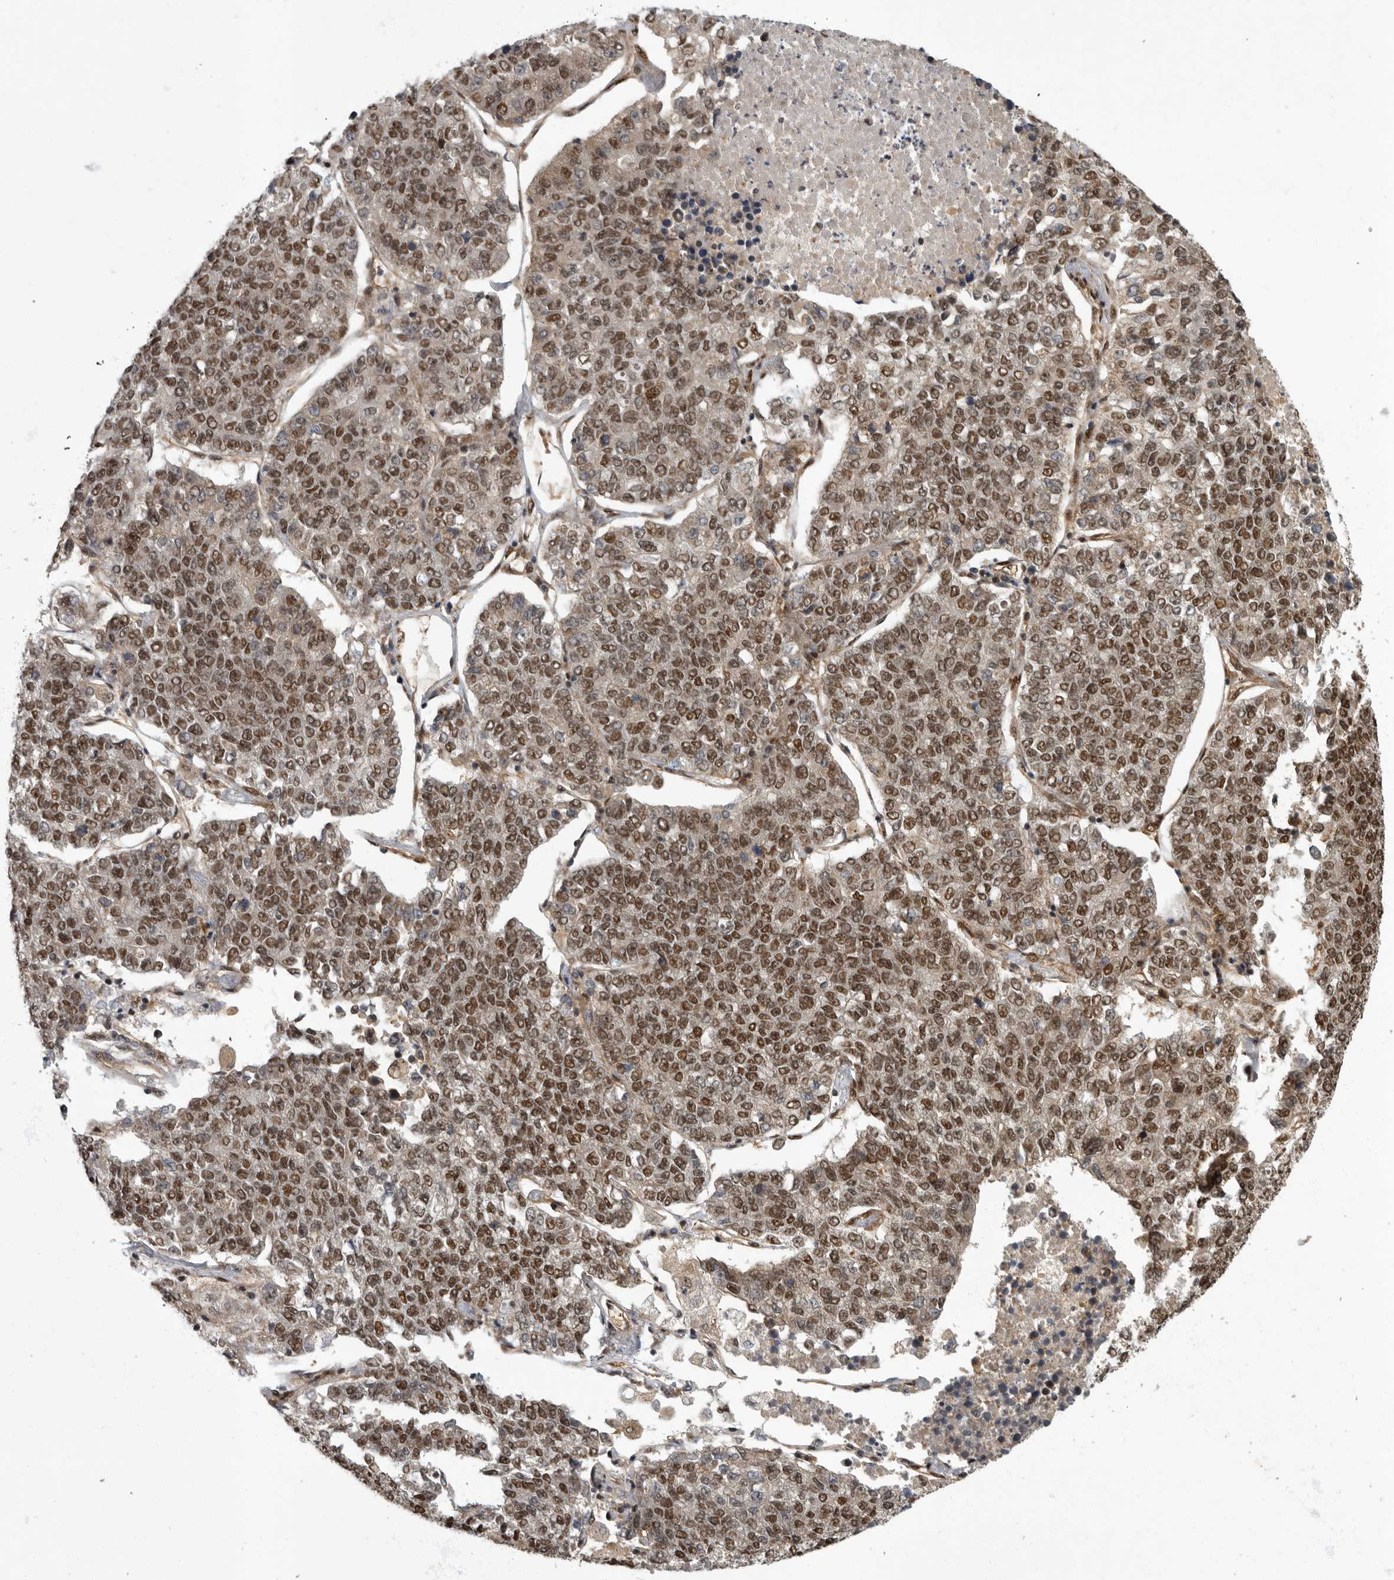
{"staining": {"intensity": "moderate", "quantity": ">75%", "location": "nuclear"}, "tissue": "lung cancer", "cell_type": "Tumor cells", "image_type": "cancer", "snomed": [{"axis": "morphology", "description": "Adenocarcinoma, NOS"}, {"axis": "topography", "description": "Lung"}], "caption": "Brown immunohistochemical staining in lung cancer (adenocarcinoma) shows moderate nuclear staining in approximately >75% of tumor cells. The protein of interest is stained brown, and the nuclei are stained in blue (DAB IHC with brightfield microscopy, high magnification).", "gene": "VPS50", "patient": {"sex": "male", "age": 49}}